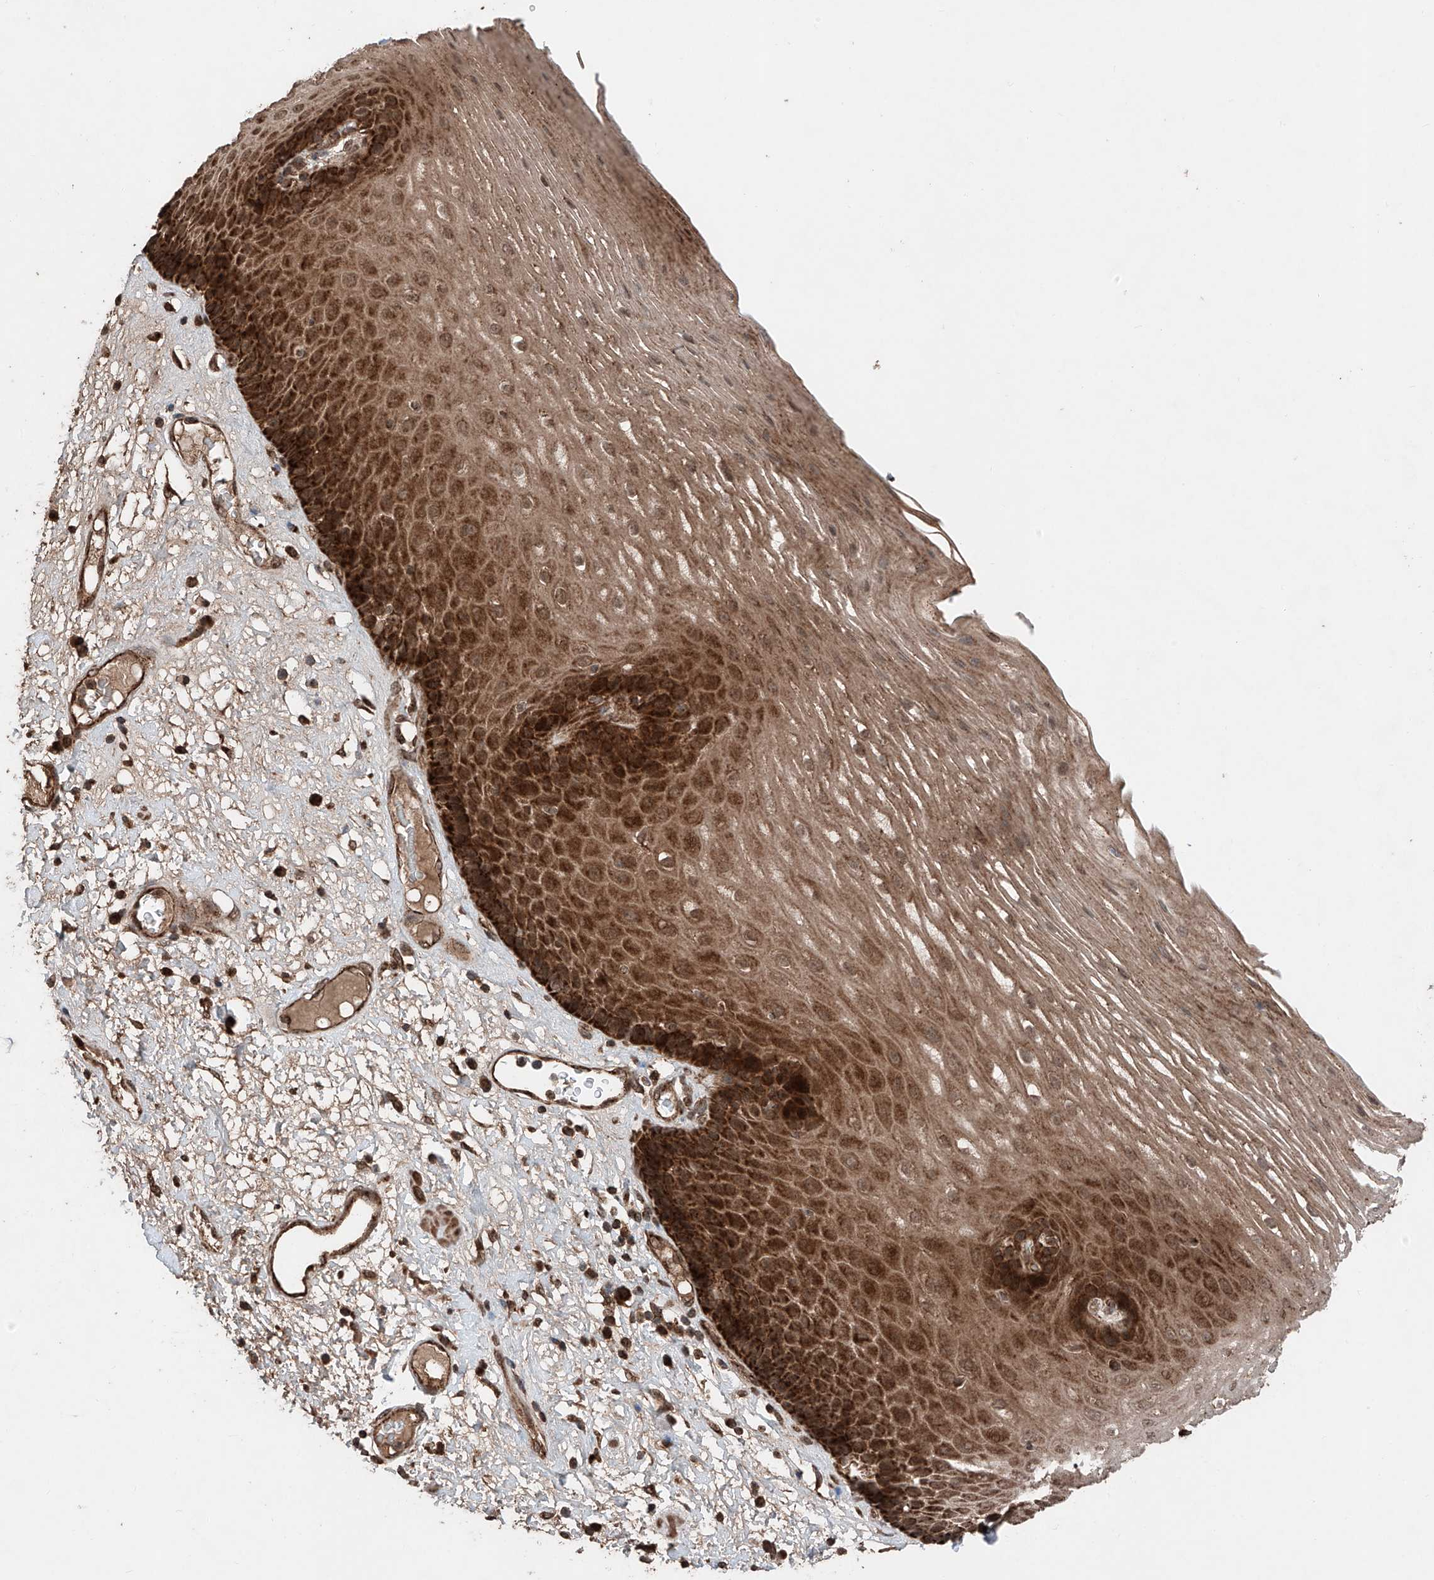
{"staining": {"intensity": "strong", "quantity": "25%-75%", "location": "cytoplasmic/membranous,nuclear"}, "tissue": "esophagus", "cell_type": "Squamous epithelial cells", "image_type": "normal", "snomed": [{"axis": "morphology", "description": "Normal tissue, NOS"}, {"axis": "morphology", "description": "Adenocarcinoma, NOS"}, {"axis": "topography", "description": "Esophagus"}], "caption": "IHC (DAB (3,3'-diaminobenzidine)) staining of unremarkable human esophagus reveals strong cytoplasmic/membranous,nuclear protein positivity in about 25%-75% of squamous epithelial cells.", "gene": "ZSCAN29", "patient": {"sex": "male", "age": 62}}